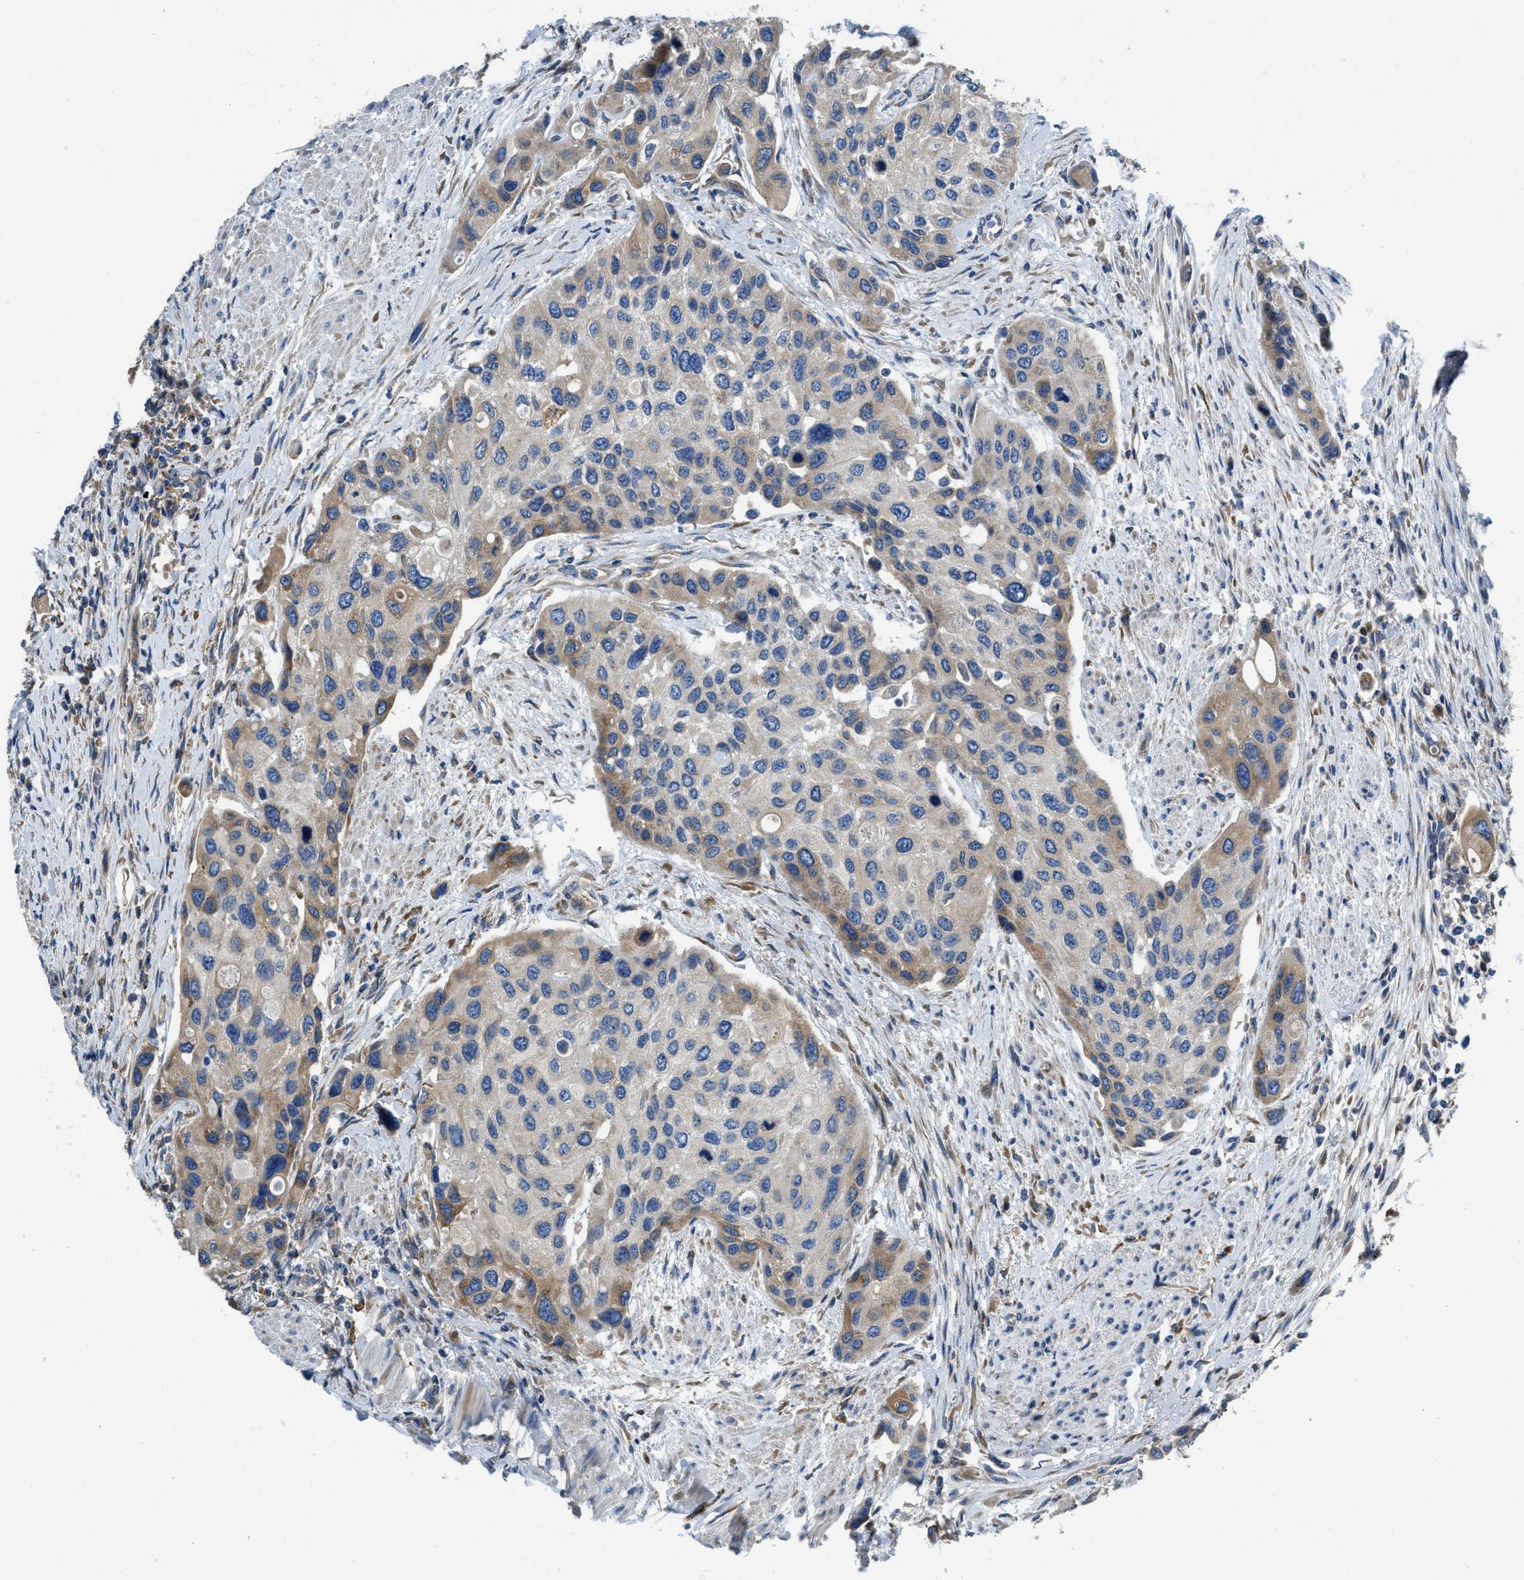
{"staining": {"intensity": "moderate", "quantity": "25%-75%", "location": "cytoplasmic/membranous"}, "tissue": "urothelial cancer", "cell_type": "Tumor cells", "image_type": "cancer", "snomed": [{"axis": "morphology", "description": "Urothelial carcinoma, High grade"}, {"axis": "topography", "description": "Urinary bladder"}], "caption": "A histopathology image showing moderate cytoplasmic/membranous positivity in approximately 25%-75% of tumor cells in urothelial carcinoma (high-grade), as visualized by brown immunohistochemical staining.", "gene": "GGCX", "patient": {"sex": "female", "age": 56}}